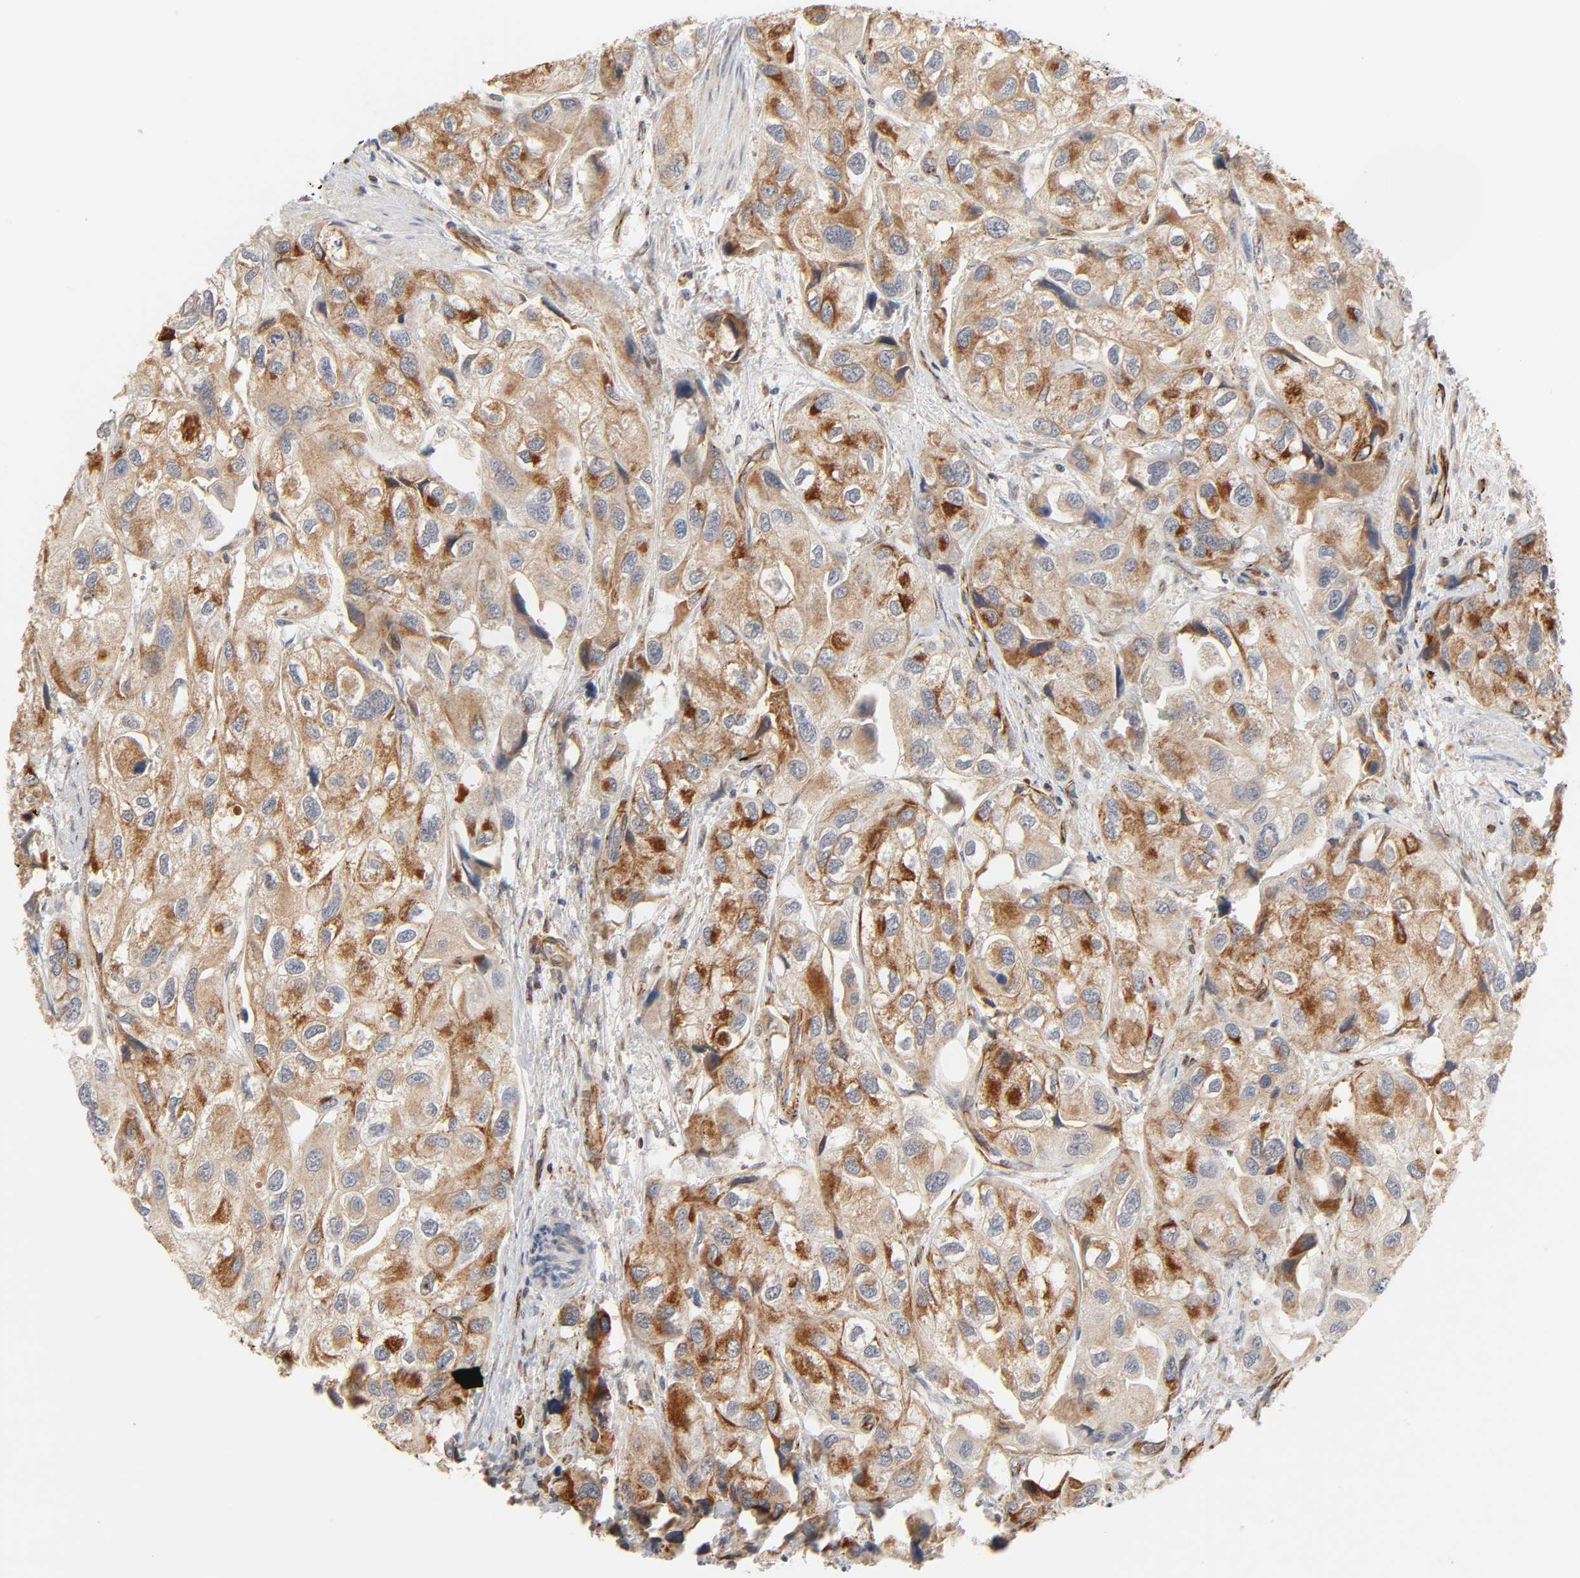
{"staining": {"intensity": "moderate", "quantity": ">75%", "location": "cytoplasmic/membranous"}, "tissue": "urothelial cancer", "cell_type": "Tumor cells", "image_type": "cancer", "snomed": [{"axis": "morphology", "description": "Urothelial carcinoma, High grade"}, {"axis": "topography", "description": "Urinary bladder"}], "caption": "Immunohistochemistry image of neoplastic tissue: human urothelial cancer stained using immunohistochemistry demonstrates medium levels of moderate protein expression localized specifically in the cytoplasmic/membranous of tumor cells, appearing as a cytoplasmic/membranous brown color.", "gene": "REEP6", "patient": {"sex": "female", "age": 64}}